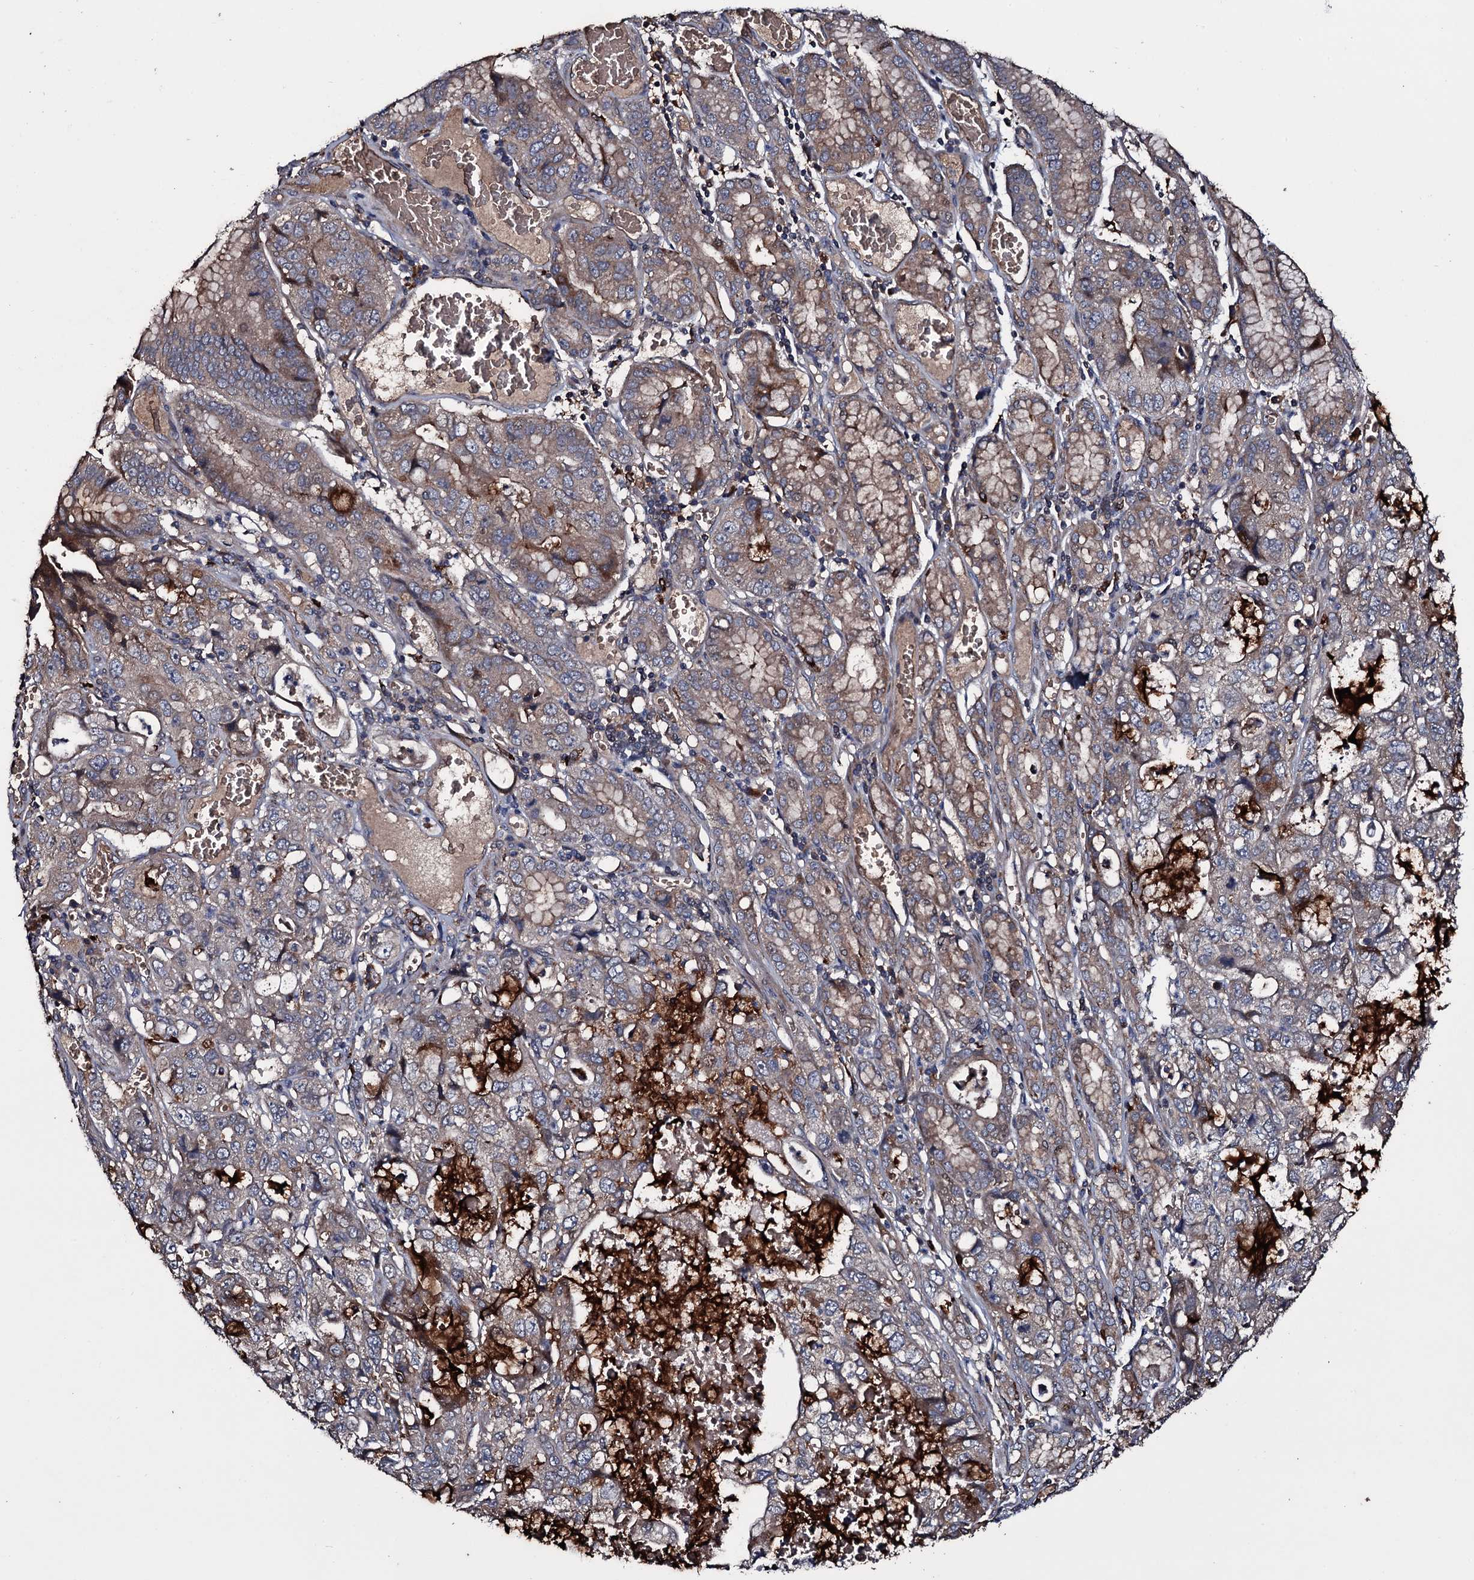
{"staining": {"intensity": "weak", "quantity": "<25%", "location": "cytoplasmic/membranous"}, "tissue": "stomach cancer", "cell_type": "Tumor cells", "image_type": "cancer", "snomed": [{"axis": "morphology", "description": "Adenocarcinoma, NOS"}, {"axis": "topography", "description": "Stomach, upper"}], "caption": "DAB (3,3'-diaminobenzidine) immunohistochemical staining of human stomach adenocarcinoma demonstrates no significant expression in tumor cells.", "gene": "ZSWIM8", "patient": {"sex": "female", "age": 52}}